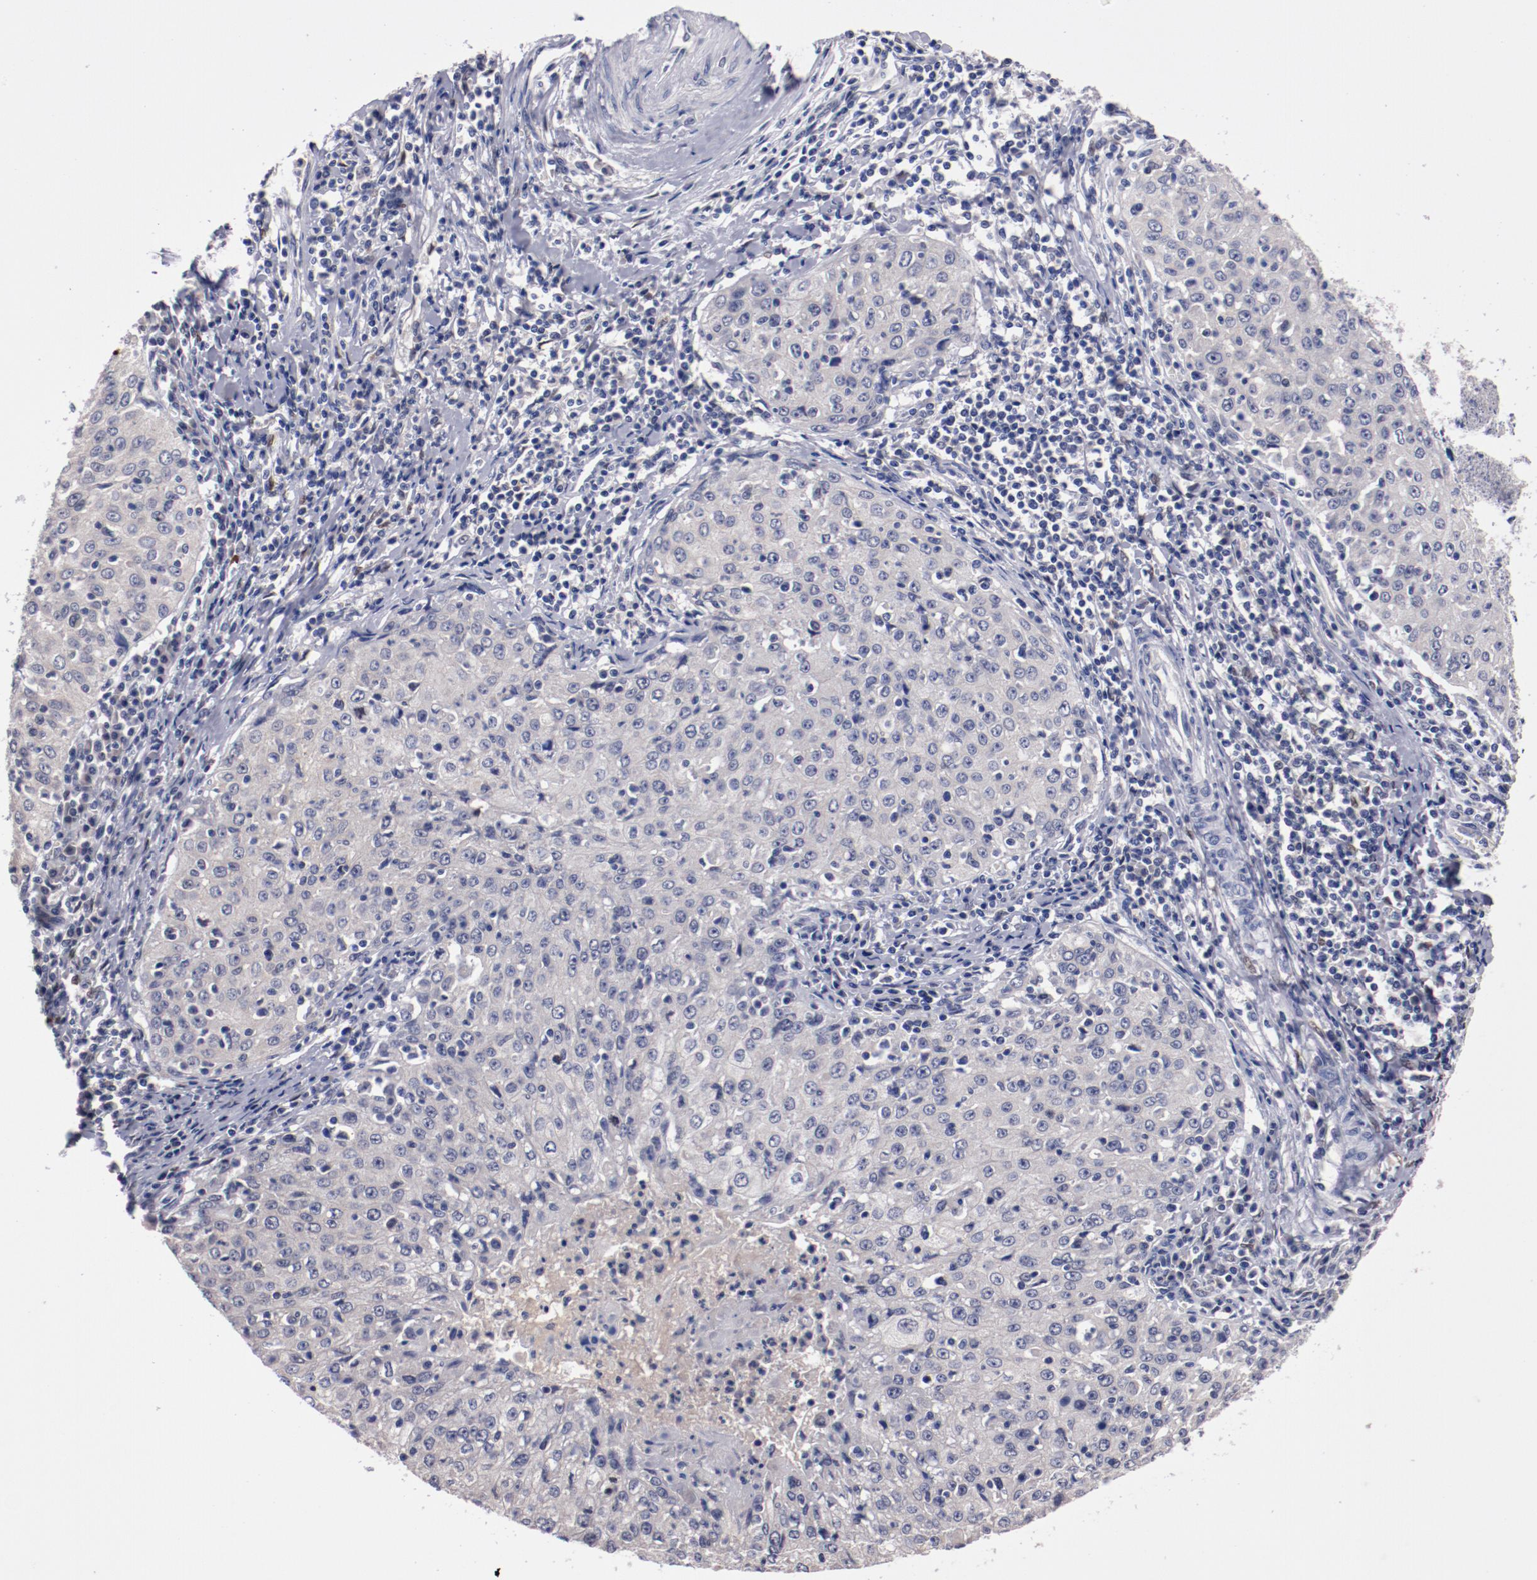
{"staining": {"intensity": "negative", "quantity": "none", "location": "none"}, "tissue": "cervical cancer", "cell_type": "Tumor cells", "image_type": "cancer", "snomed": [{"axis": "morphology", "description": "Squamous cell carcinoma, NOS"}, {"axis": "topography", "description": "Cervix"}], "caption": "Tumor cells are negative for brown protein staining in cervical cancer. (DAB IHC with hematoxylin counter stain).", "gene": "FAM81A", "patient": {"sex": "female", "age": 27}}